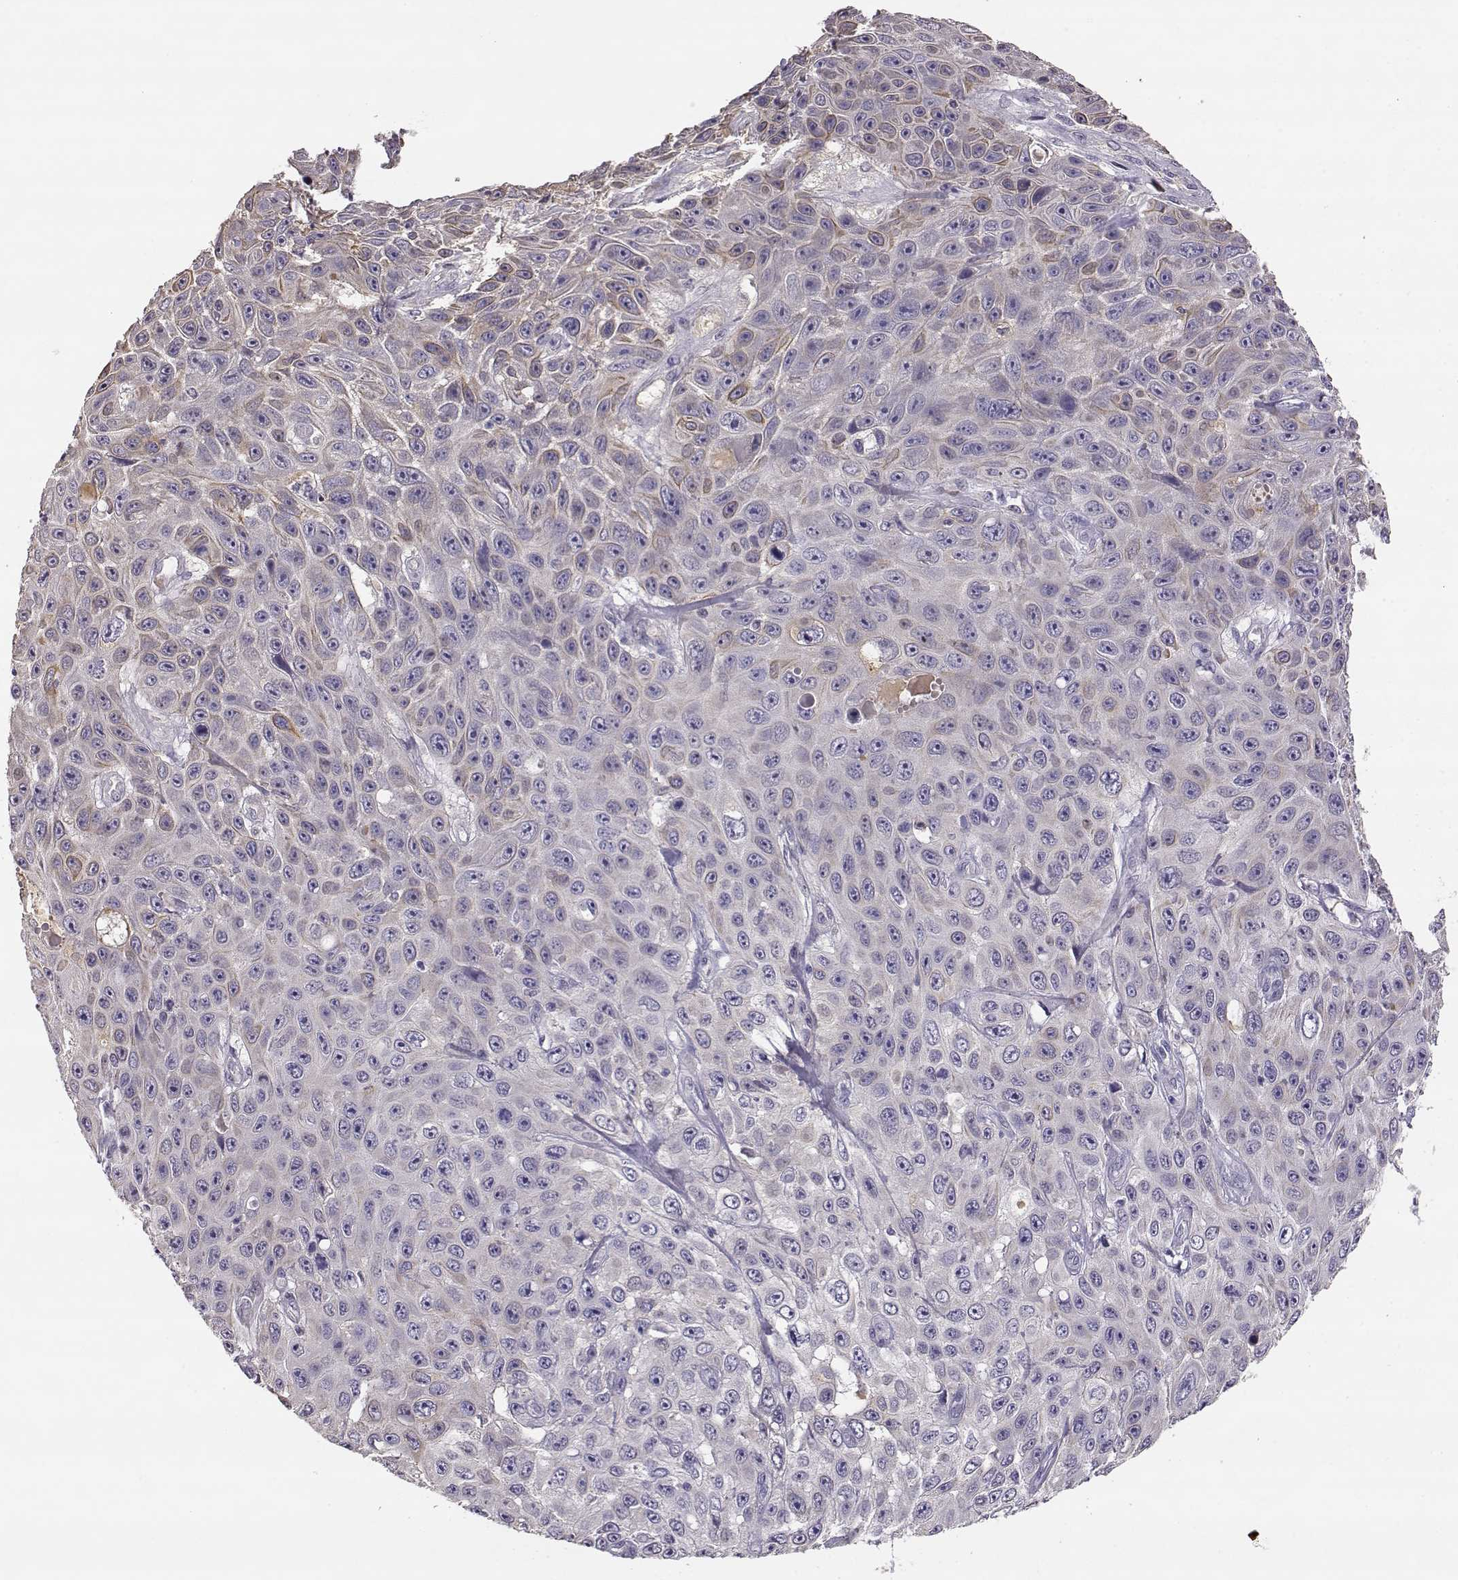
{"staining": {"intensity": "weak", "quantity": "<25%", "location": "cytoplasmic/membranous"}, "tissue": "skin cancer", "cell_type": "Tumor cells", "image_type": "cancer", "snomed": [{"axis": "morphology", "description": "Squamous cell carcinoma, NOS"}, {"axis": "topography", "description": "Skin"}], "caption": "A photomicrograph of human skin squamous cell carcinoma is negative for staining in tumor cells.", "gene": "TACR1", "patient": {"sex": "male", "age": 82}}